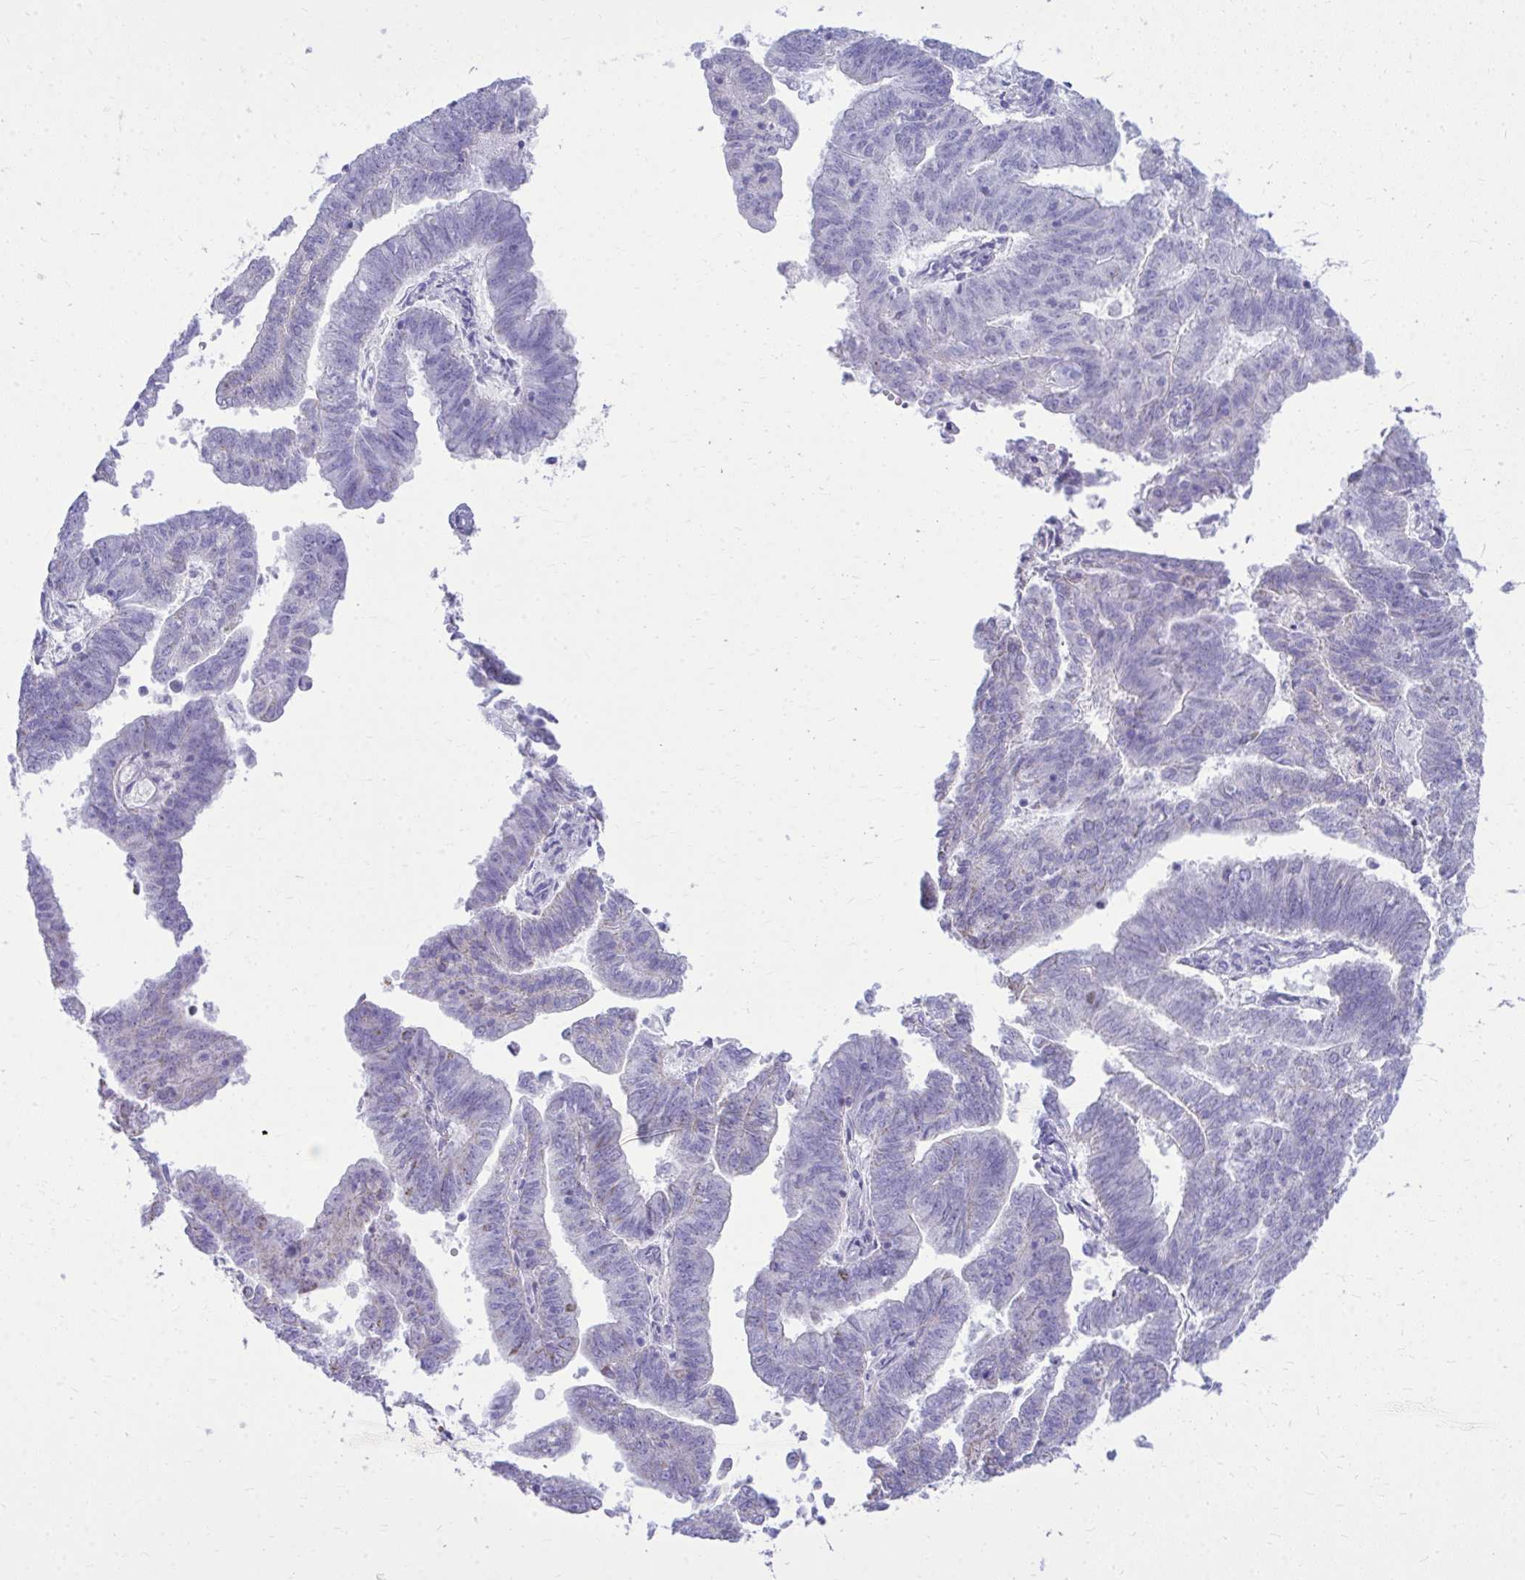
{"staining": {"intensity": "negative", "quantity": "none", "location": "none"}, "tissue": "endometrial cancer", "cell_type": "Tumor cells", "image_type": "cancer", "snomed": [{"axis": "morphology", "description": "Adenocarcinoma, NOS"}, {"axis": "topography", "description": "Endometrium"}], "caption": "Immunohistochemistry (IHC) histopathology image of neoplastic tissue: endometrial cancer stained with DAB displays no significant protein expression in tumor cells.", "gene": "RALYL", "patient": {"sex": "female", "age": 82}}